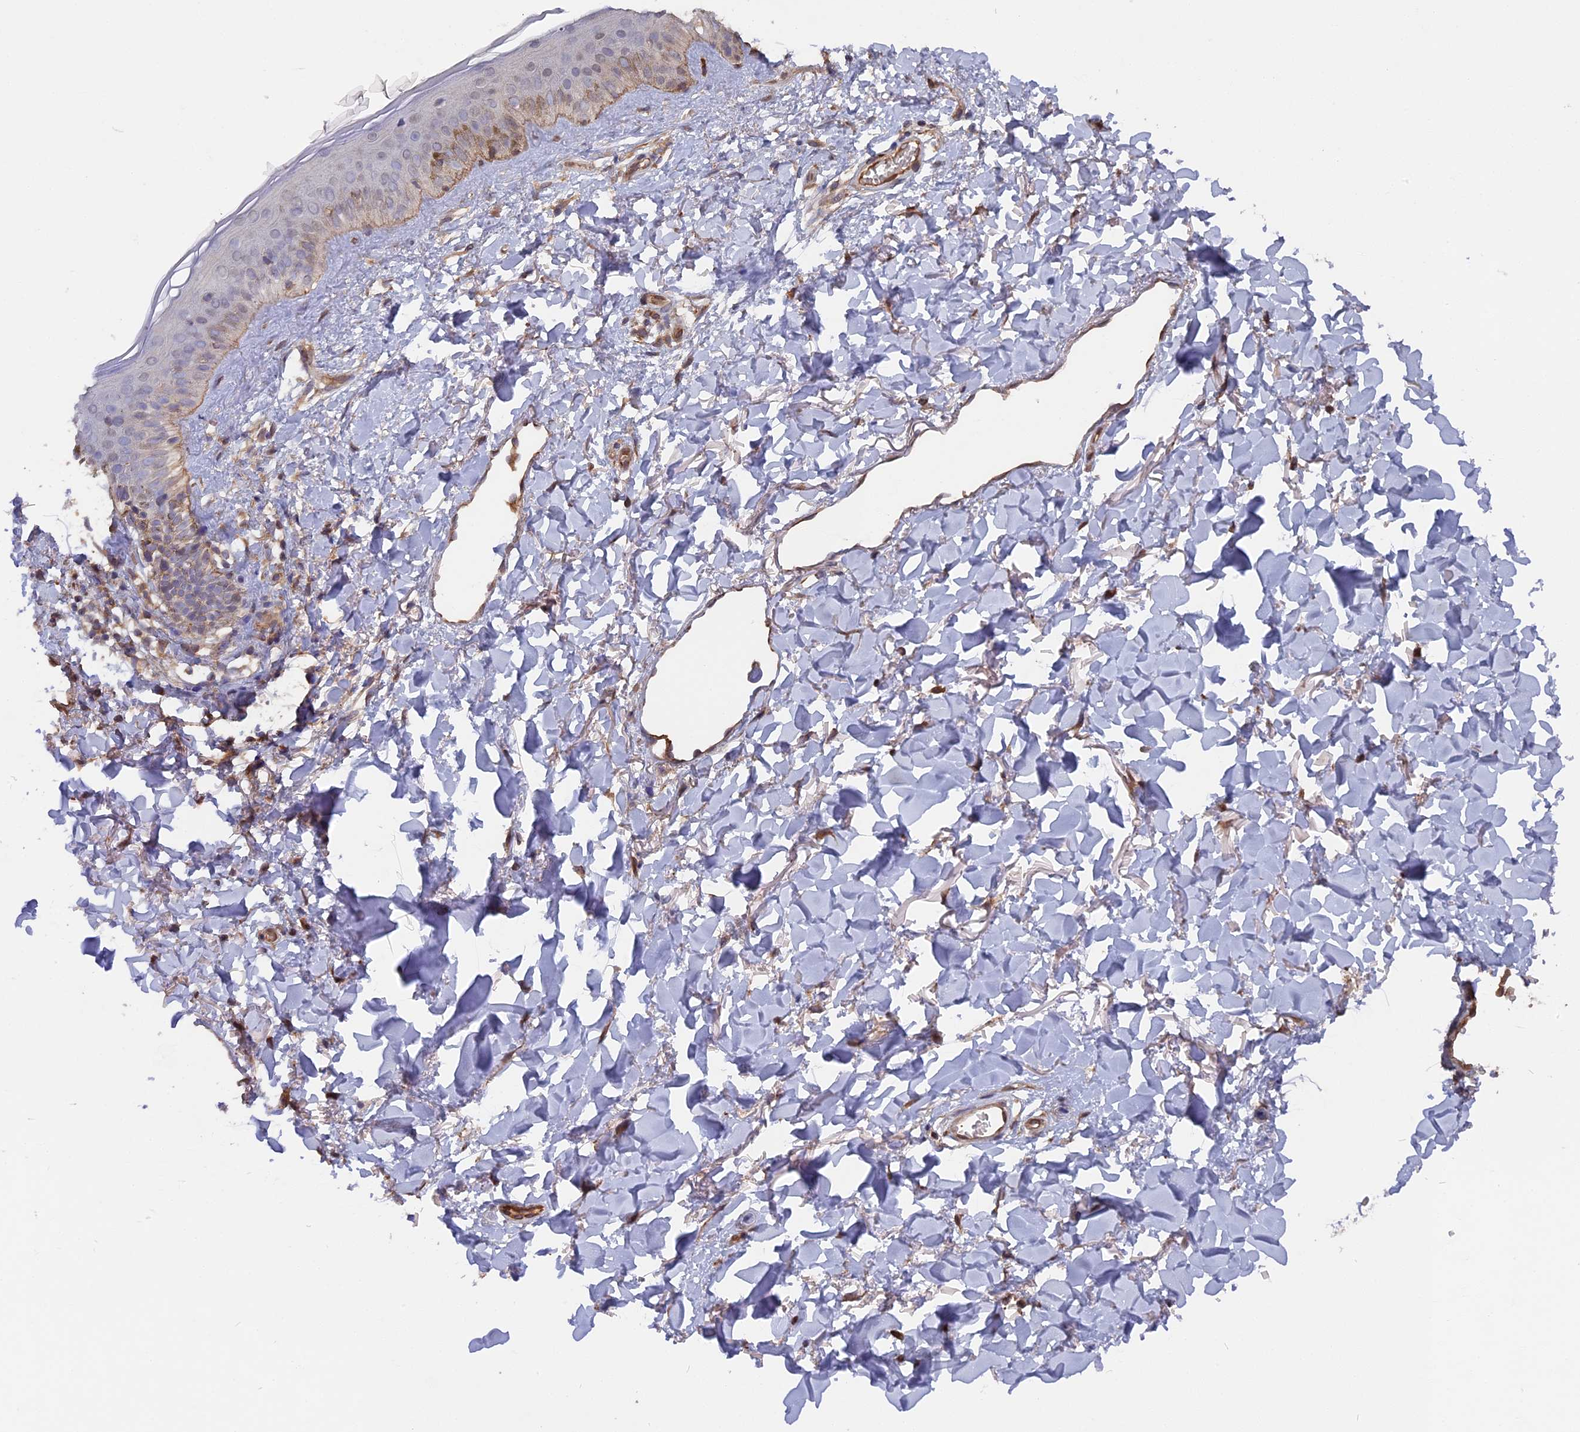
{"staining": {"intensity": "moderate", "quantity": ">75%", "location": "cytoplasmic/membranous"}, "tissue": "skin", "cell_type": "Fibroblasts", "image_type": "normal", "snomed": [{"axis": "morphology", "description": "Normal tissue, NOS"}, {"axis": "topography", "description": "Skin"}], "caption": "This micrograph exhibits normal skin stained with IHC to label a protein in brown. The cytoplasmic/membranous of fibroblasts show moderate positivity for the protein. Nuclei are counter-stained blue.", "gene": "TELO2", "patient": {"sex": "female", "age": 58}}